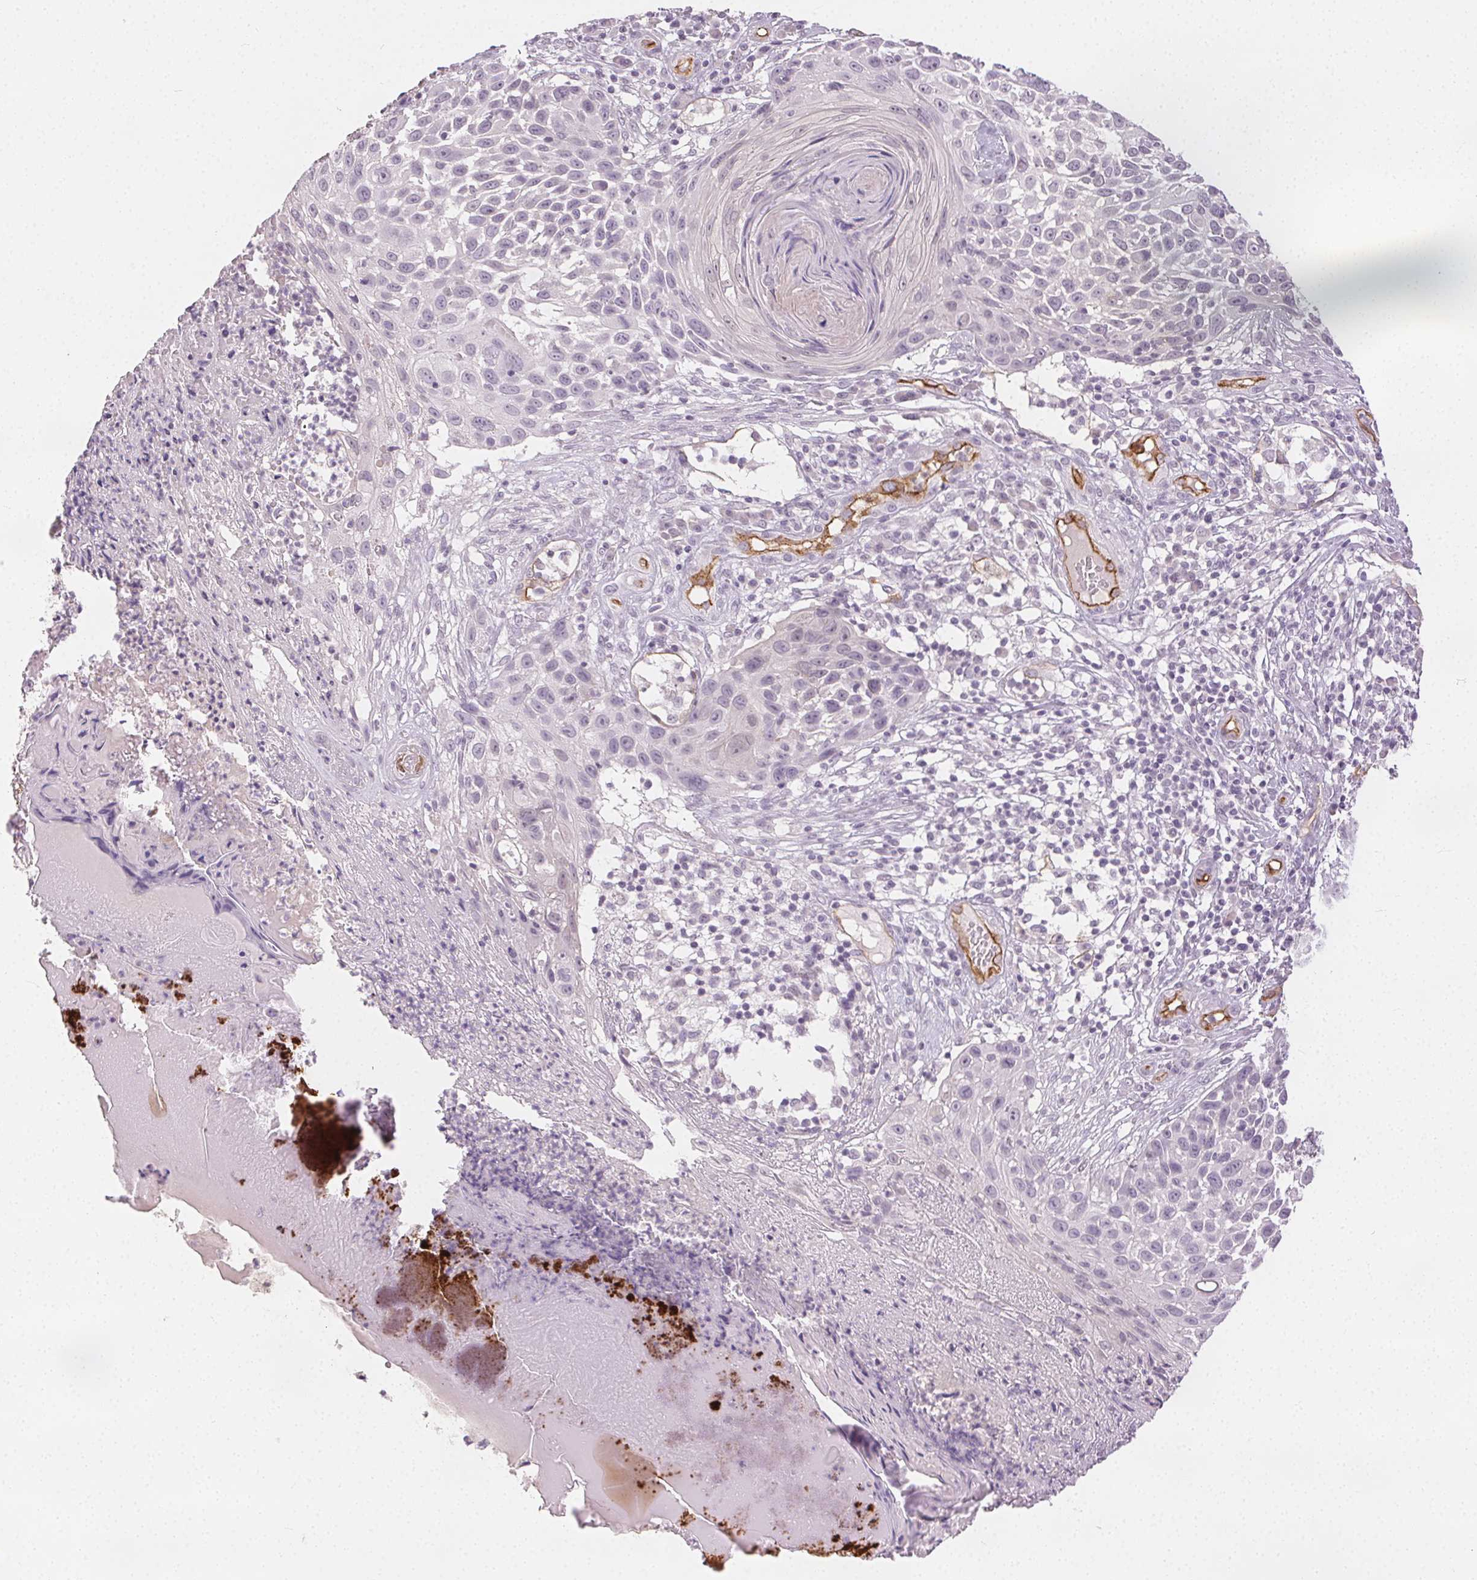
{"staining": {"intensity": "negative", "quantity": "none", "location": "none"}, "tissue": "skin cancer", "cell_type": "Tumor cells", "image_type": "cancer", "snomed": [{"axis": "morphology", "description": "Squamous cell carcinoma, NOS"}, {"axis": "topography", "description": "Skin"}], "caption": "Human skin cancer stained for a protein using immunohistochemistry (IHC) exhibits no expression in tumor cells.", "gene": "PODXL", "patient": {"sex": "male", "age": 92}}